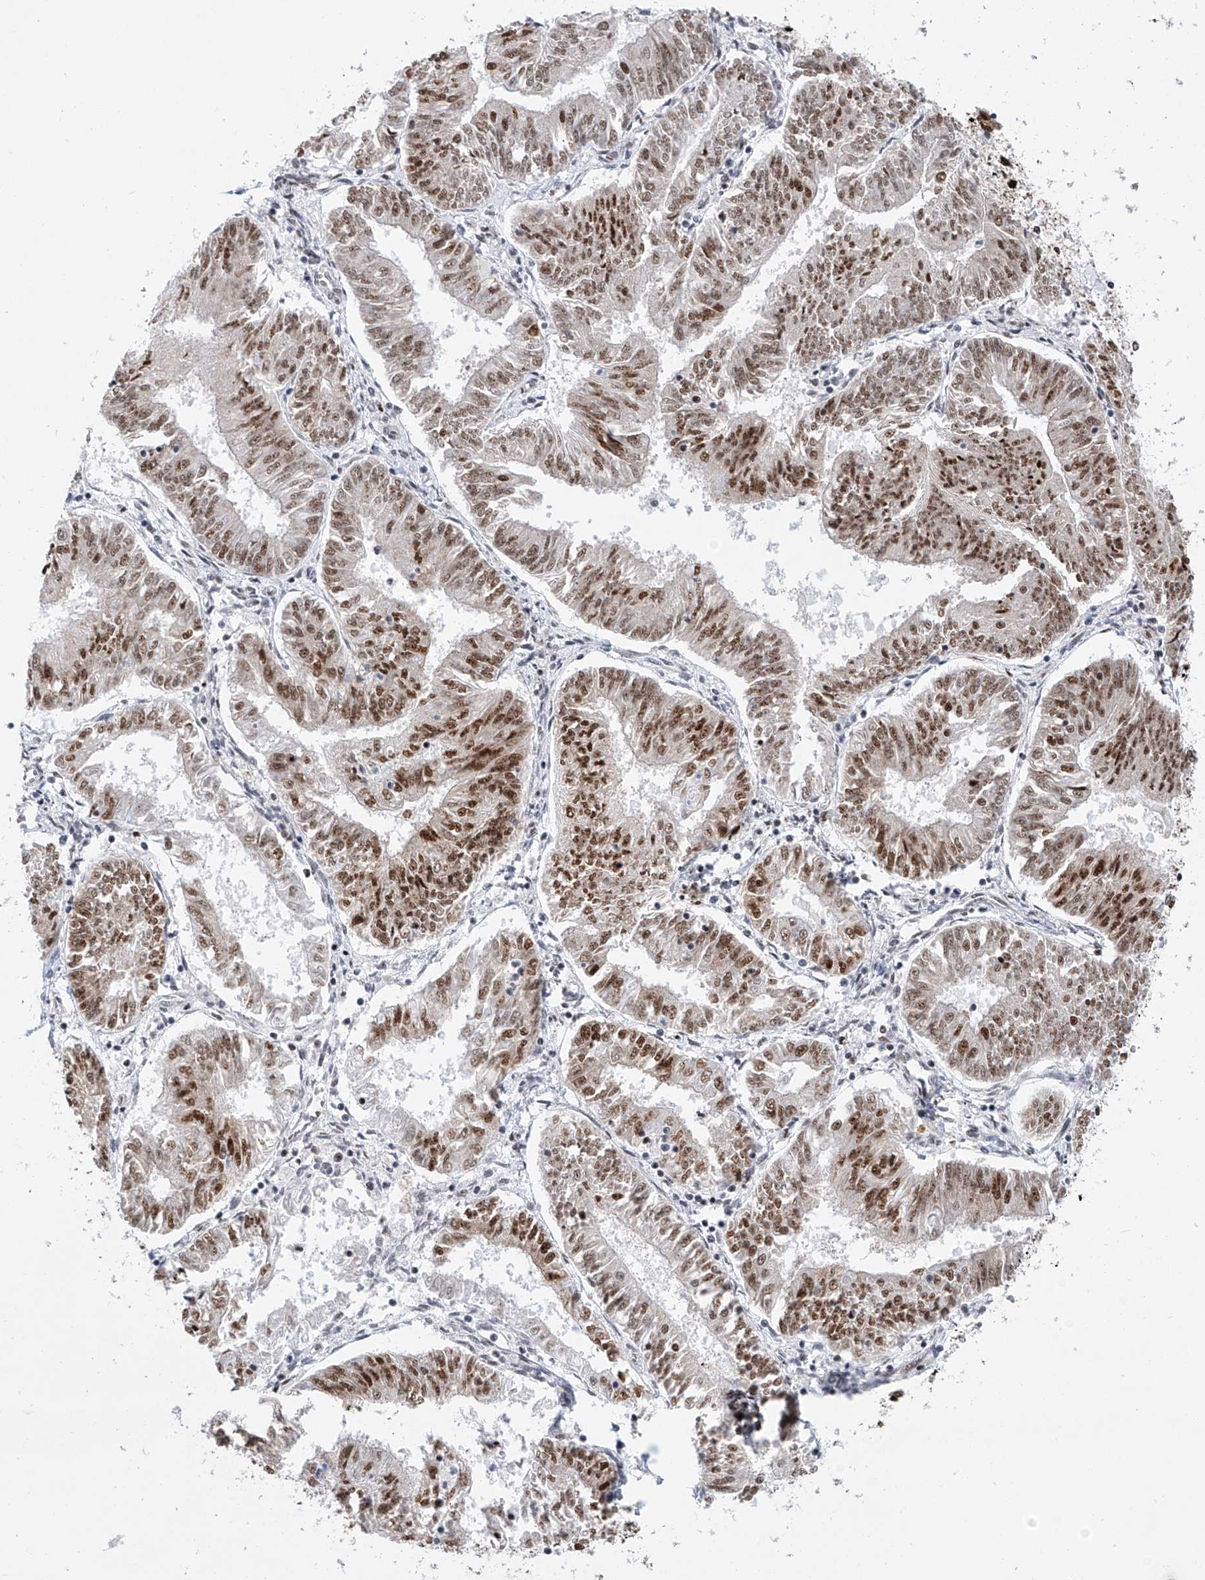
{"staining": {"intensity": "strong", "quantity": "25%-75%", "location": "nuclear"}, "tissue": "endometrial cancer", "cell_type": "Tumor cells", "image_type": "cancer", "snomed": [{"axis": "morphology", "description": "Adenocarcinoma, NOS"}, {"axis": "topography", "description": "Endometrium"}], "caption": "About 25%-75% of tumor cells in endometrial adenocarcinoma show strong nuclear protein positivity as visualized by brown immunohistochemical staining.", "gene": "SRSF6", "patient": {"sex": "female", "age": 58}}